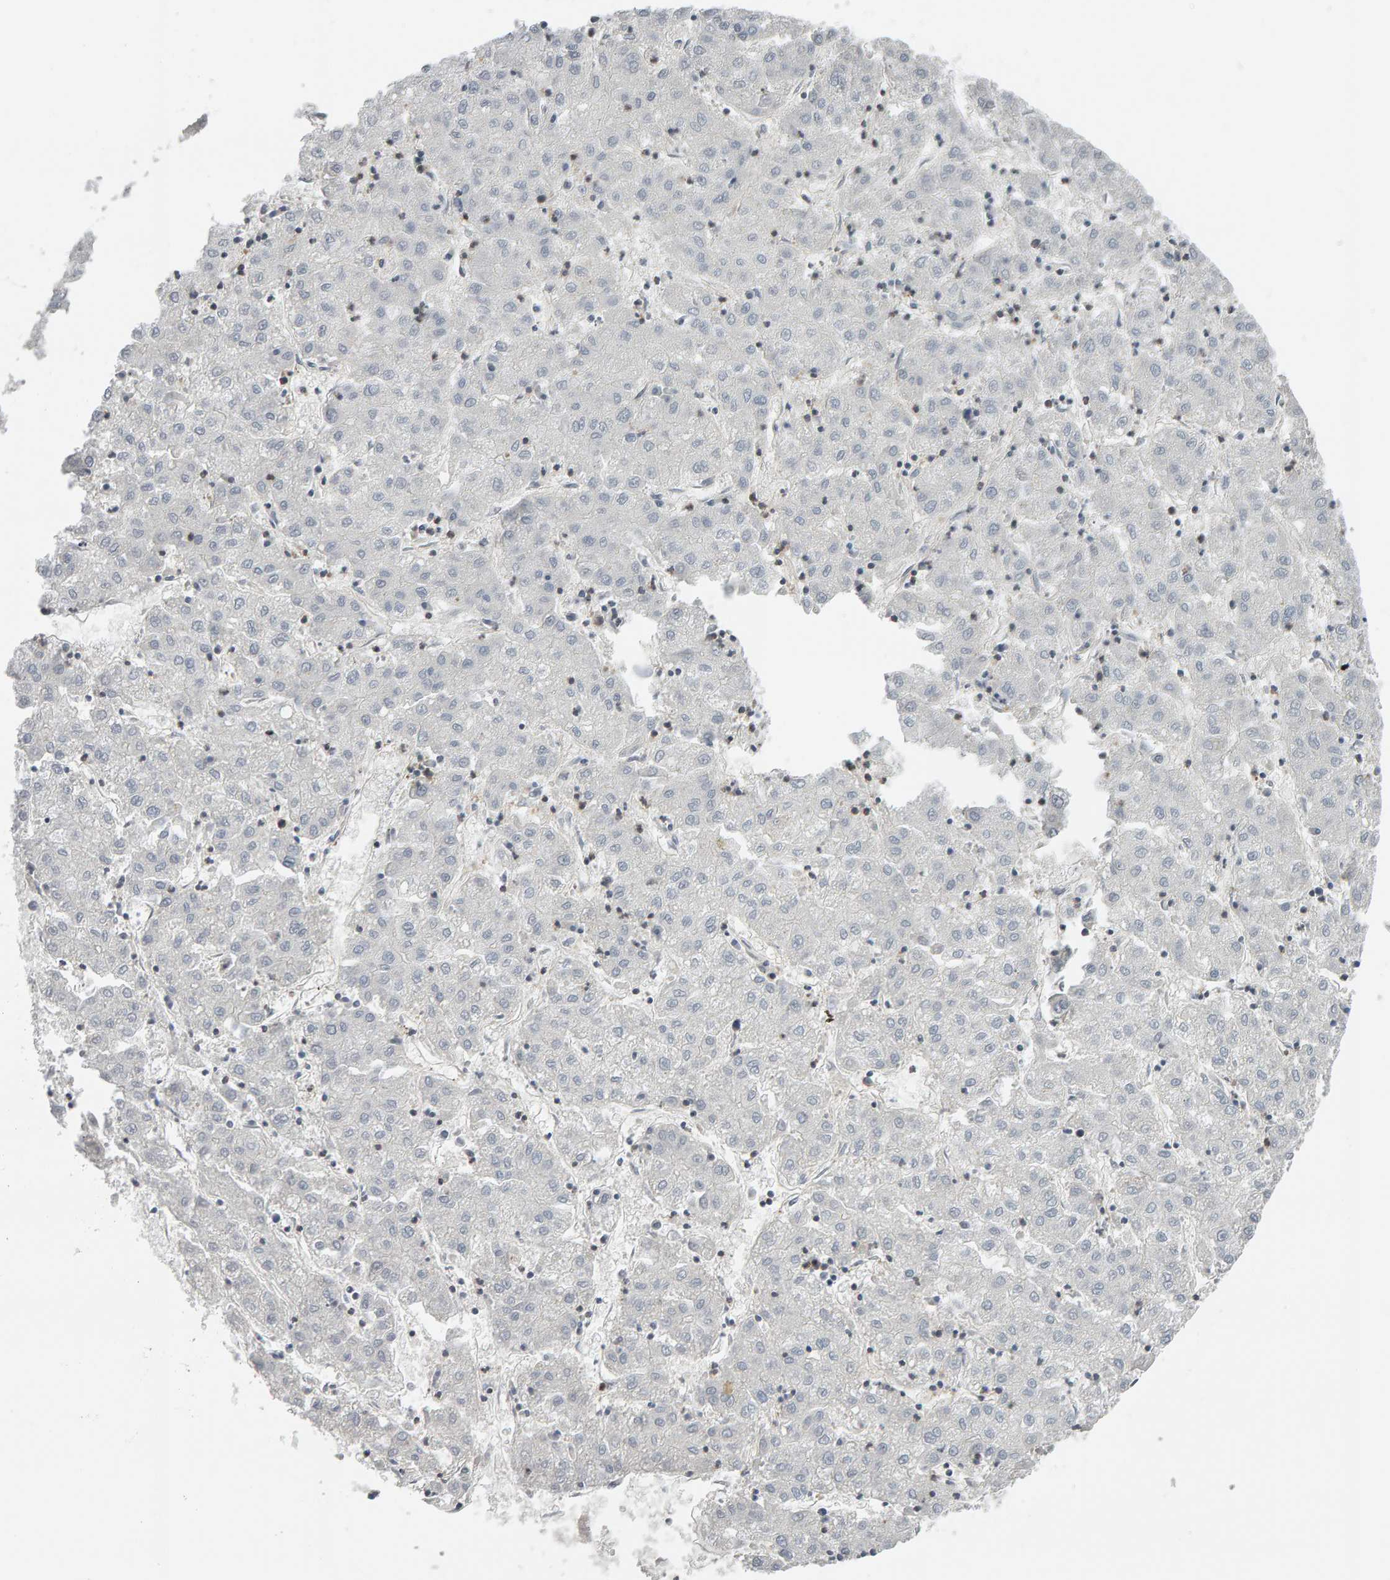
{"staining": {"intensity": "negative", "quantity": "none", "location": "none"}, "tissue": "liver cancer", "cell_type": "Tumor cells", "image_type": "cancer", "snomed": [{"axis": "morphology", "description": "Carcinoma, Hepatocellular, NOS"}, {"axis": "topography", "description": "Liver"}], "caption": "The histopathology image reveals no significant positivity in tumor cells of liver hepatocellular carcinoma. (Brightfield microscopy of DAB immunohistochemistry (IHC) at high magnification).", "gene": "FYN", "patient": {"sex": "male", "age": 72}}